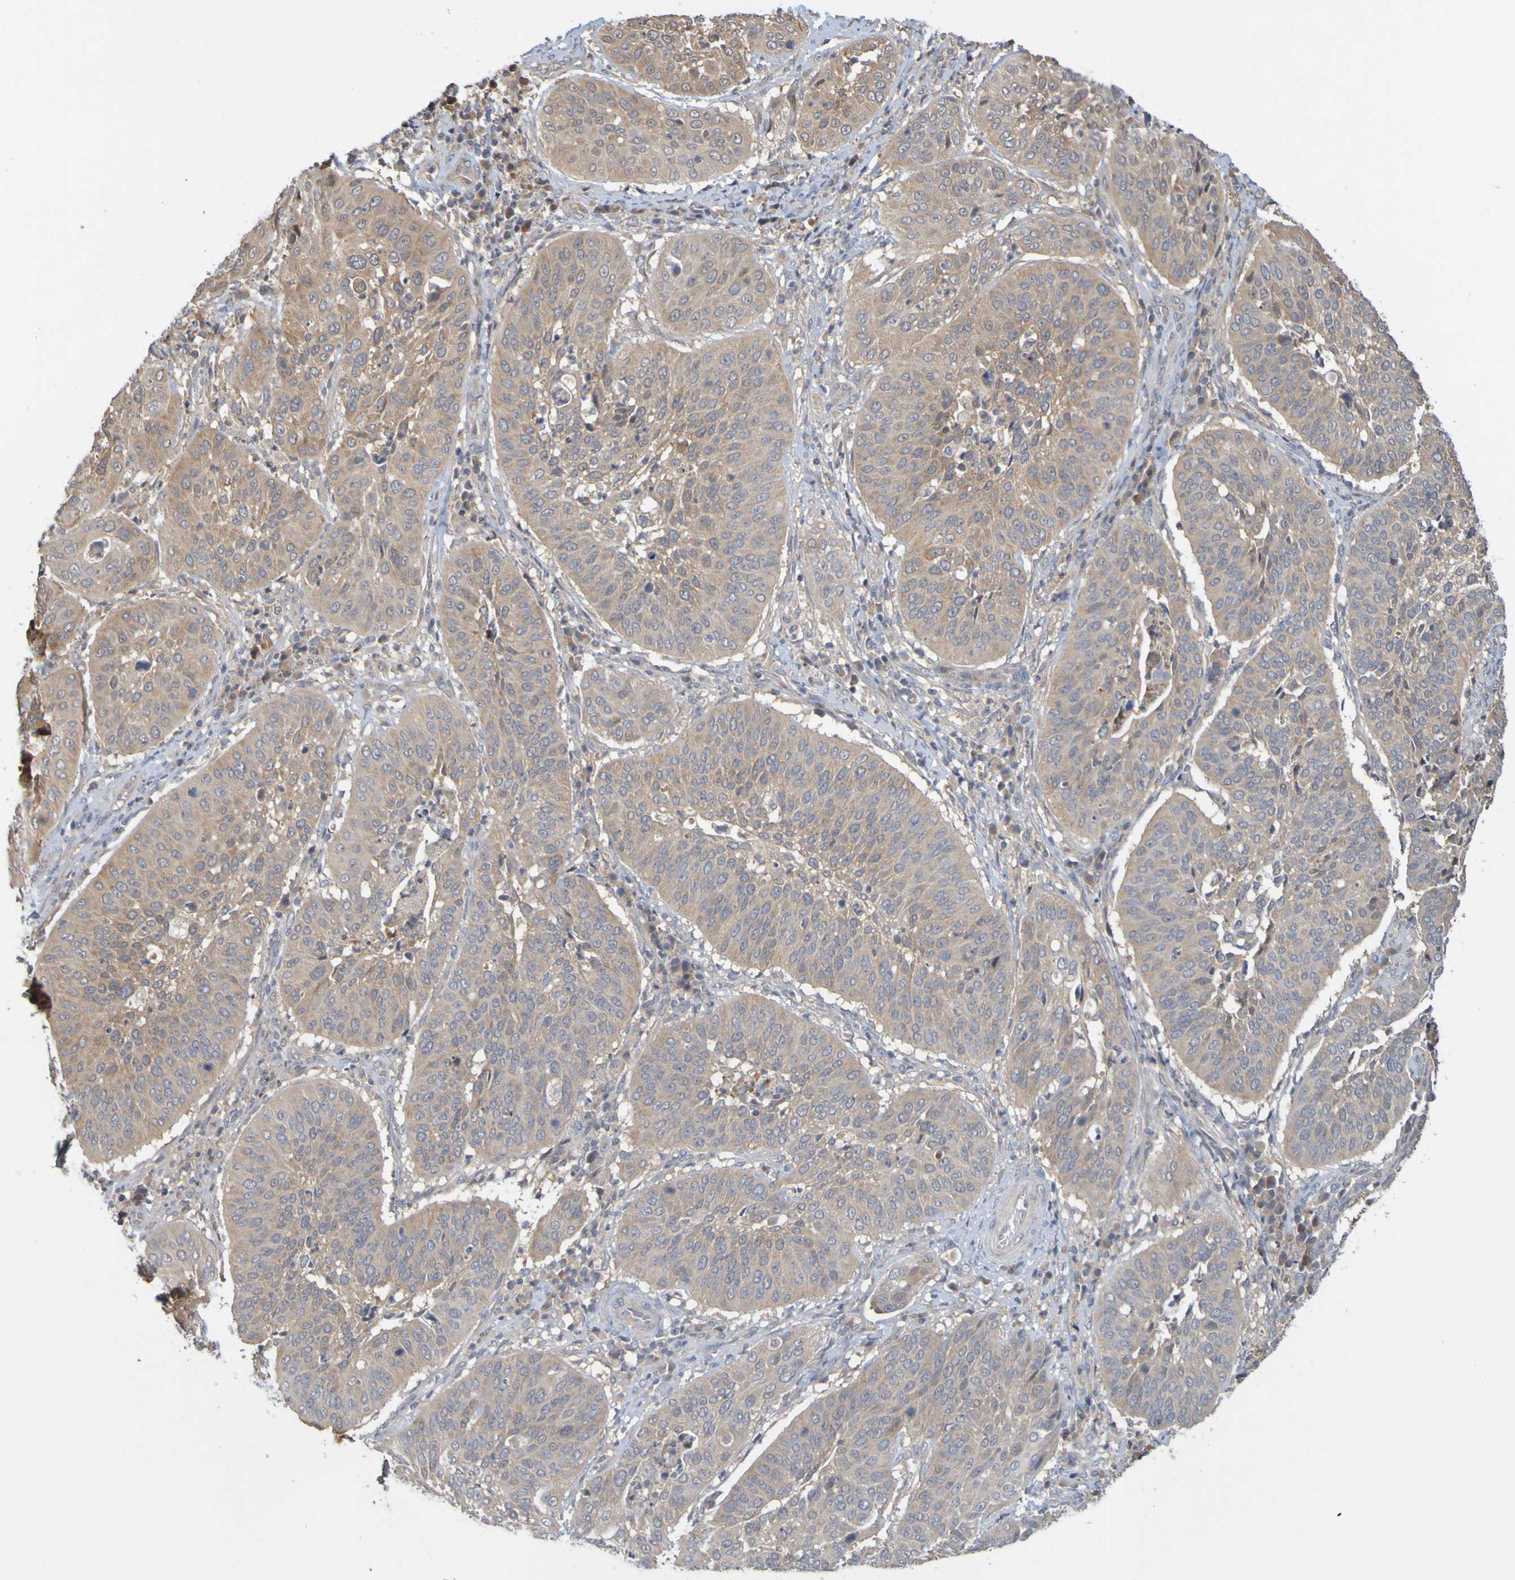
{"staining": {"intensity": "weak", "quantity": ">75%", "location": "cytoplasmic/membranous"}, "tissue": "cervical cancer", "cell_type": "Tumor cells", "image_type": "cancer", "snomed": [{"axis": "morphology", "description": "Normal tissue, NOS"}, {"axis": "morphology", "description": "Squamous cell carcinoma, NOS"}, {"axis": "topography", "description": "Cervix"}], "caption": "The histopathology image reveals a brown stain indicating the presence of a protein in the cytoplasmic/membranous of tumor cells in cervical cancer.", "gene": "NAV2", "patient": {"sex": "female", "age": 39}}